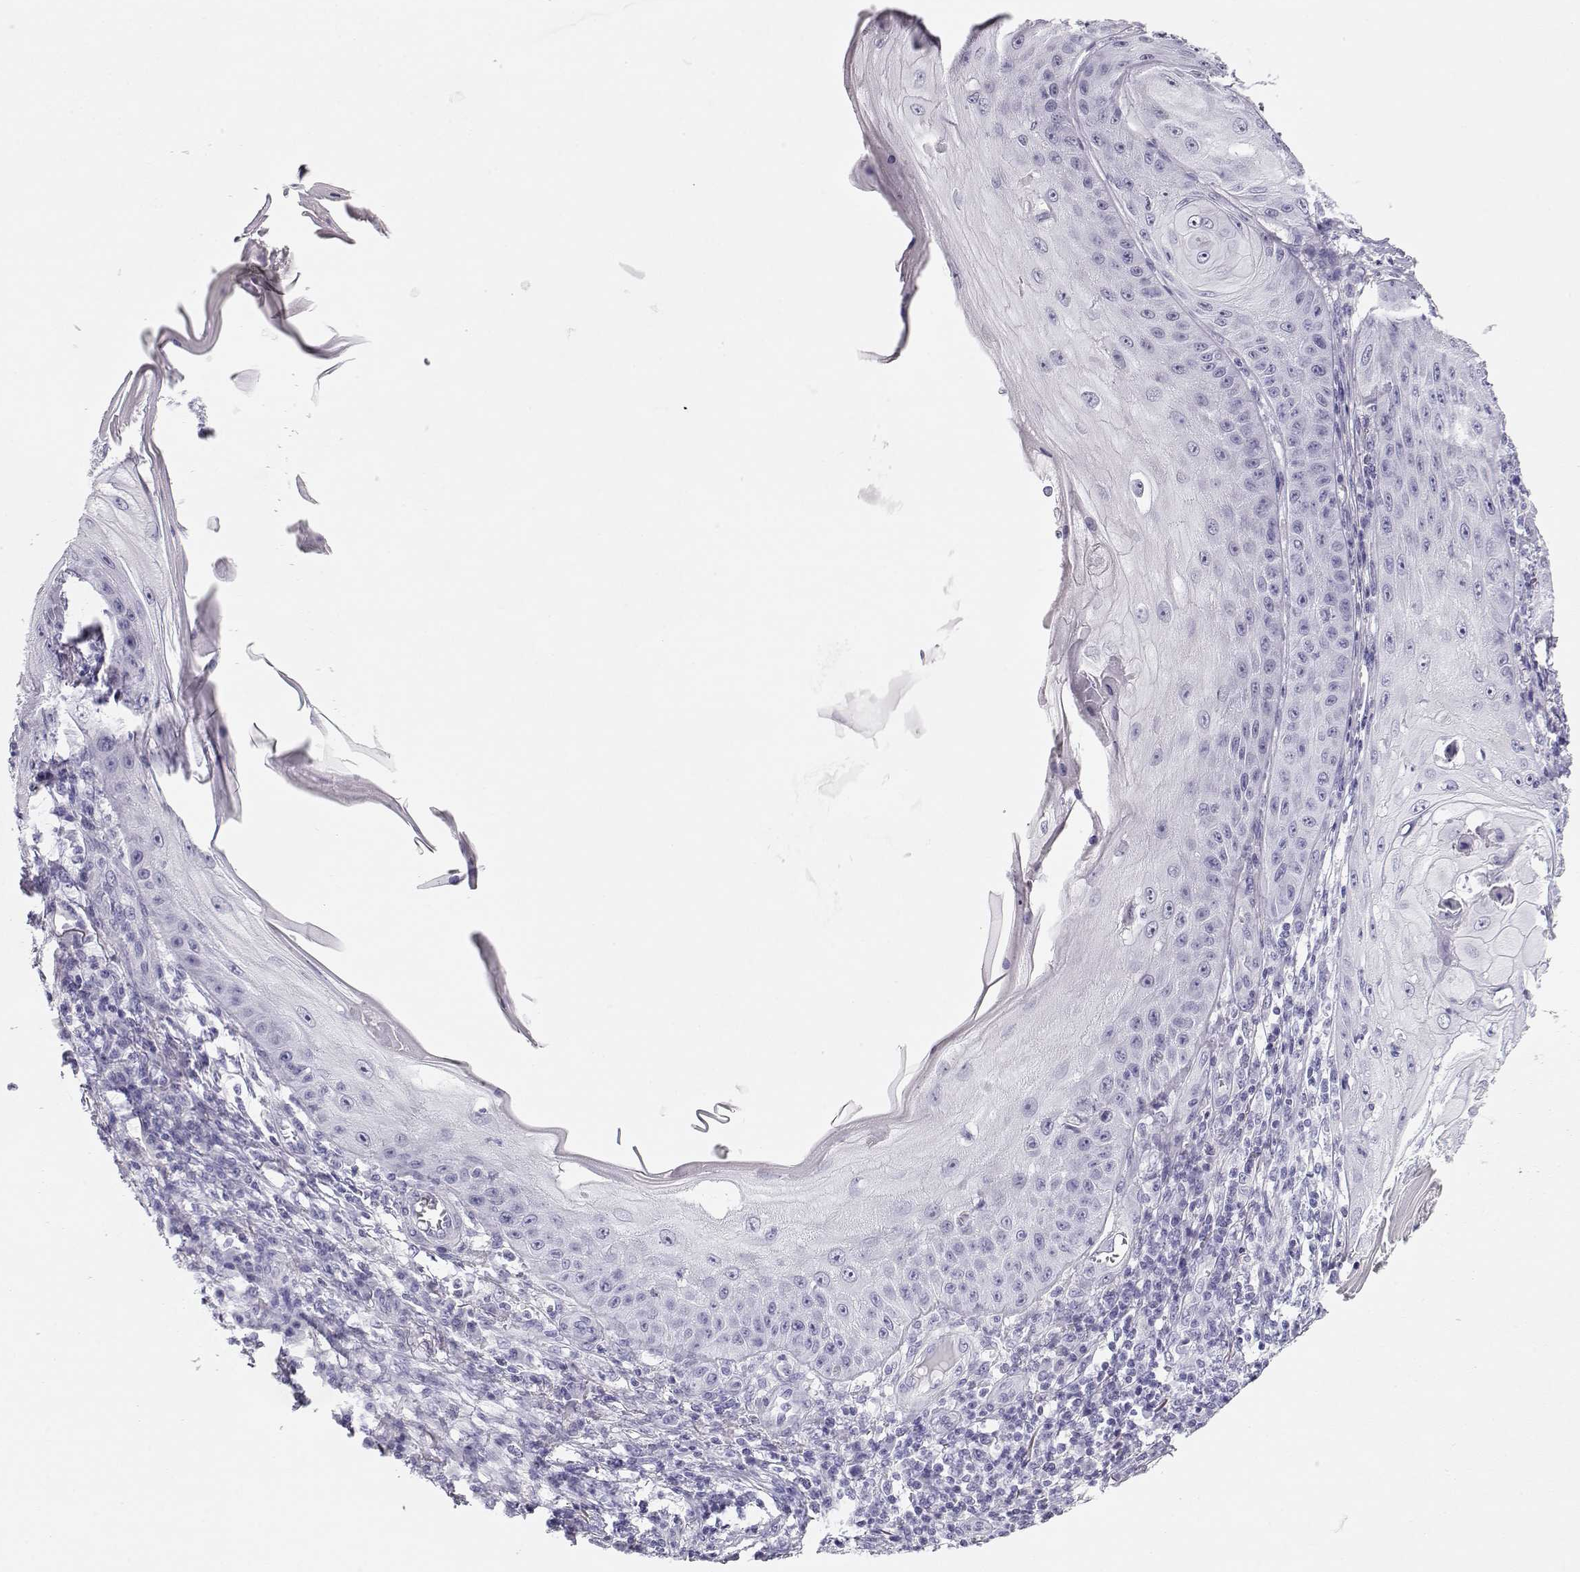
{"staining": {"intensity": "negative", "quantity": "none", "location": "none"}, "tissue": "skin cancer", "cell_type": "Tumor cells", "image_type": "cancer", "snomed": [{"axis": "morphology", "description": "Squamous cell carcinoma, NOS"}, {"axis": "topography", "description": "Skin"}], "caption": "This is an immunohistochemistry photomicrograph of skin cancer. There is no expression in tumor cells.", "gene": "MAGEC1", "patient": {"sex": "male", "age": 70}}